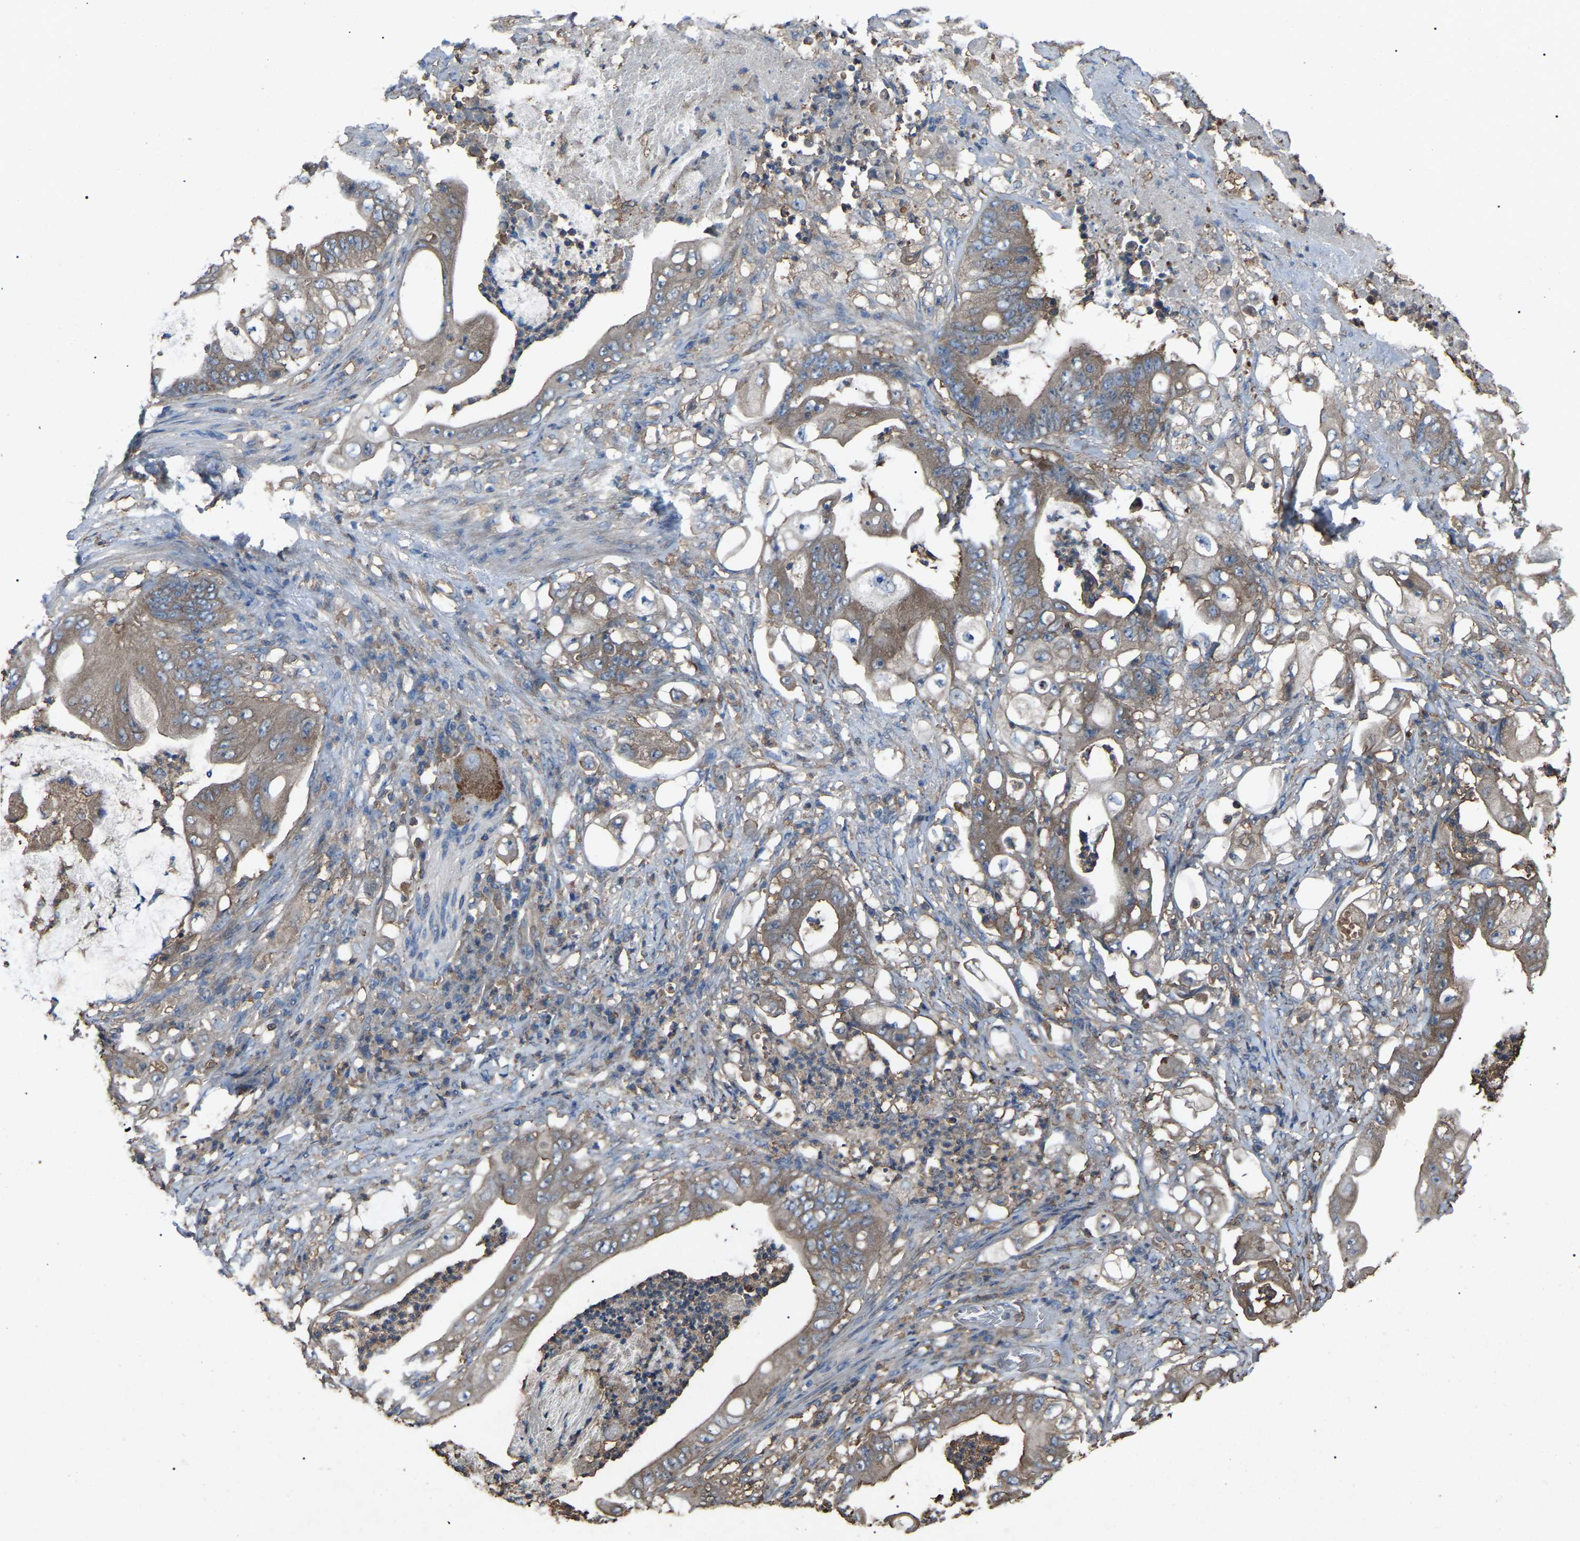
{"staining": {"intensity": "moderate", "quantity": ">75%", "location": "cytoplasmic/membranous"}, "tissue": "stomach cancer", "cell_type": "Tumor cells", "image_type": "cancer", "snomed": [{"axis": "morphology", "description": "Adenocarcinoma, NOS"}, {"axis": "topography", "description": "Stomach"}], "caption": "A brown stain shows moderate cytoplasmic/membranous expression of a protein in adenocarcinoma (stomach) tumor cells.", "gene": "AIMP1", "patient": {"sex": "female", "age": 73}}